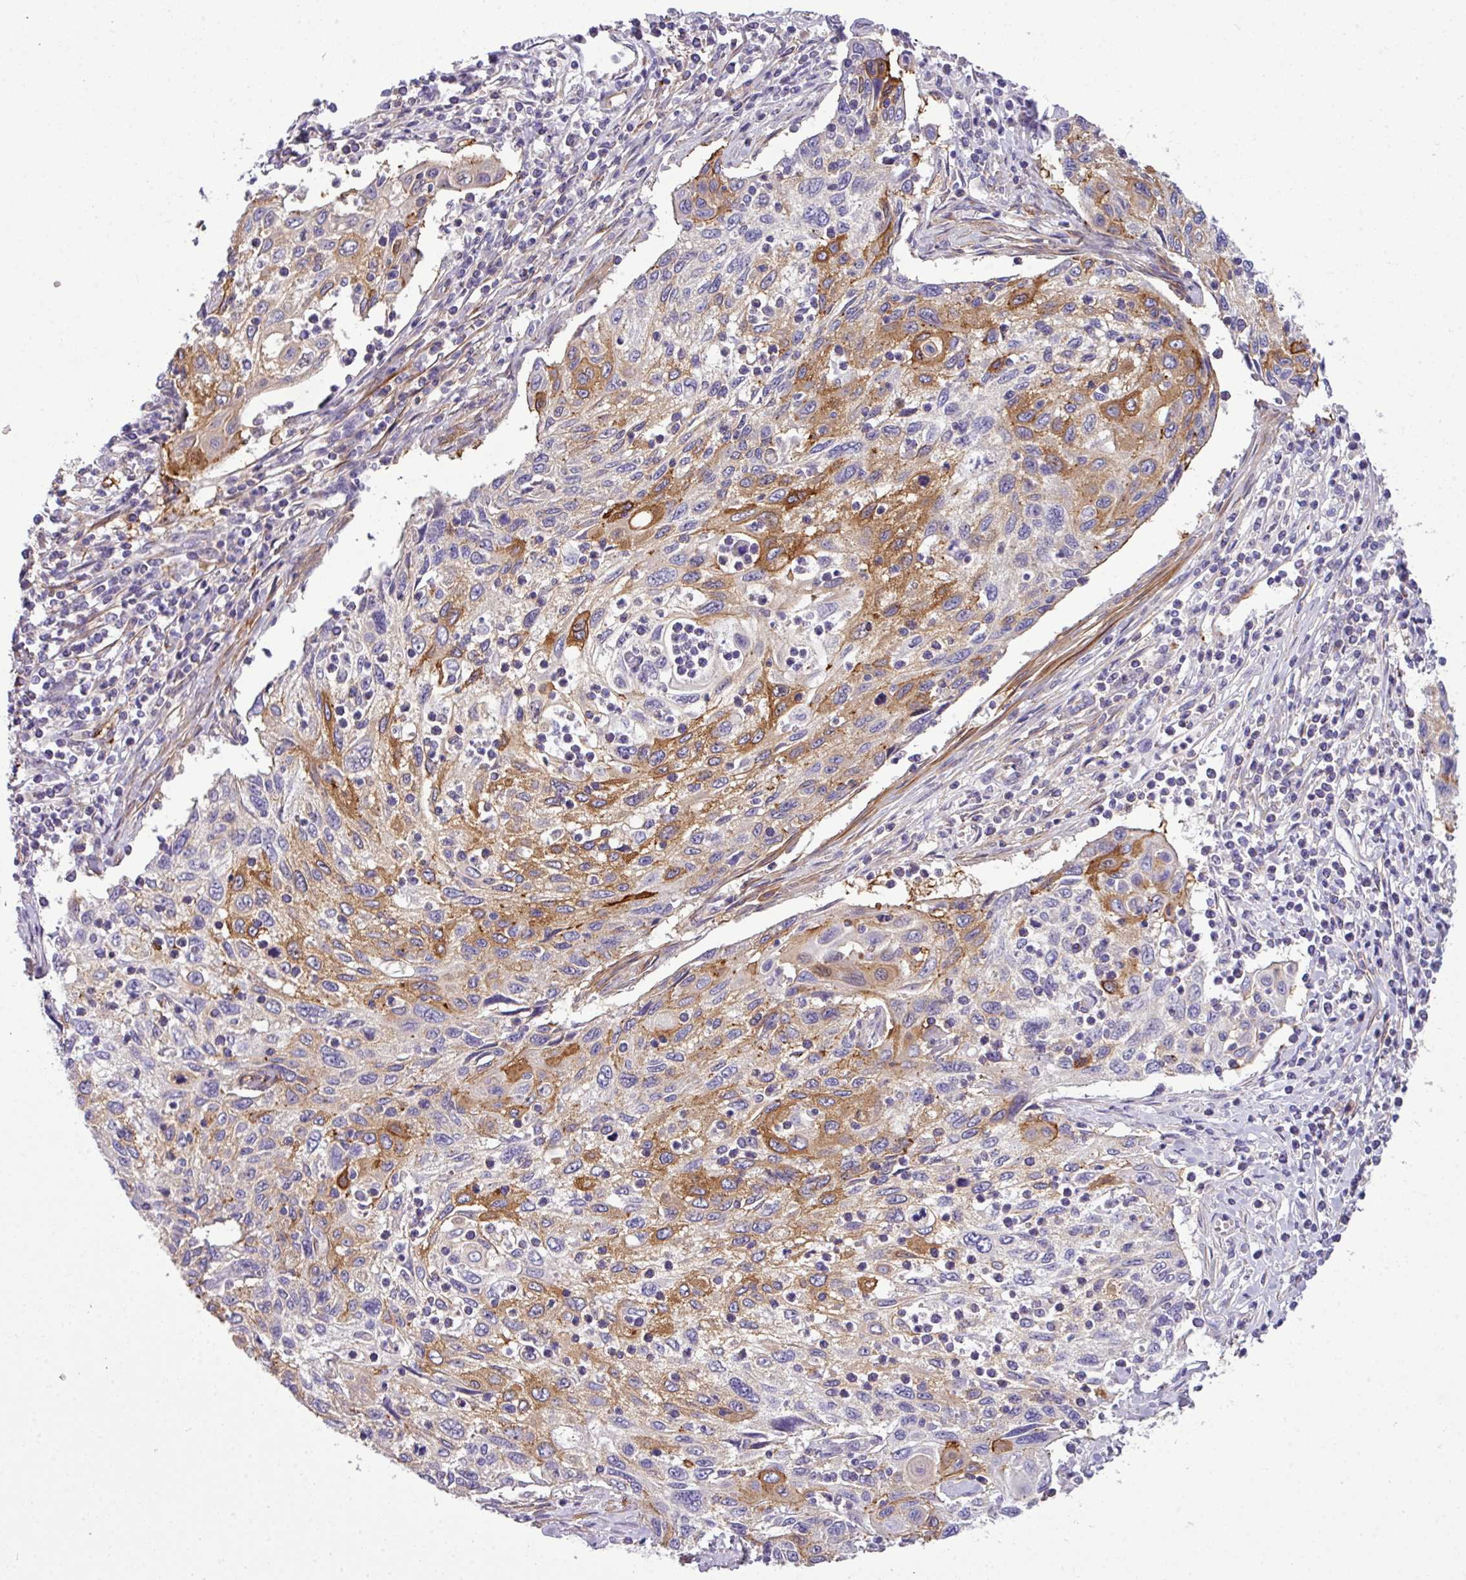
{"staining": {"intensity": "moderate", "quantity": "25%-75%", "location": "cytoplasmic/membranous"}, "tissue": "cervical cancer", "cell_type": "Tumor cells", "image_type": "cancer", "snomed": [{"axis": "morphology", "description": "Squamous cell carcinoma, NOS"}, {"axis": "topography", "description": "Cervix"}], "caption": "Human cervical squamous cell carcinoma stained with a protein marker demonstrates moderate staining in tumor cells.", "gene": "PARD6A", "patient": {"sex": "female", "age": 70}}